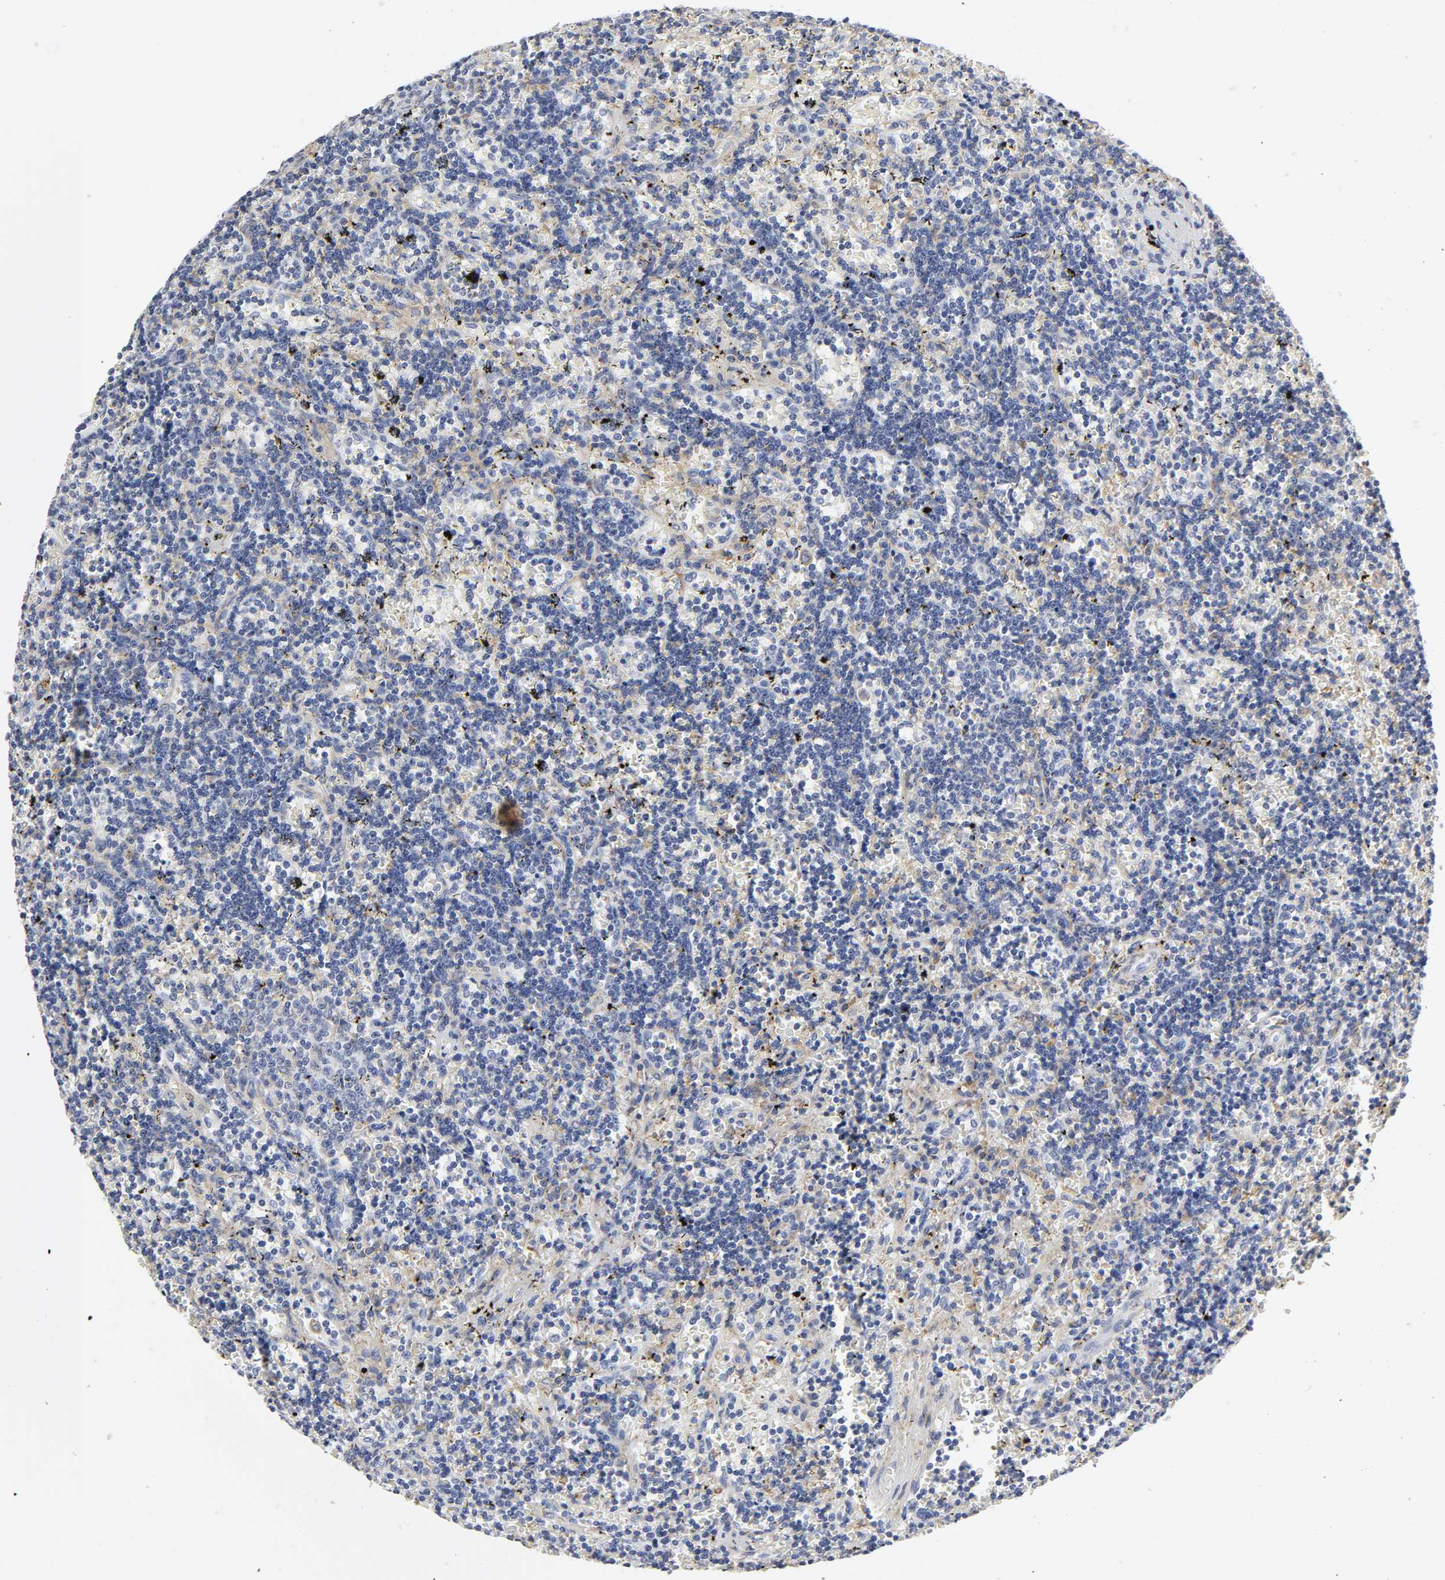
{"staining": {"intensity": "negative", "quantity": "none", "location": "none"}, "tissue": "lymphoma", "cell_type": "Tumor cells", "image_type": "cancer", "snomed": [{"axis": "morphology", "description": "Malignant lymphoma, non-Hodgkin's type, Low grade"}, {"axis": "topography", "description": "Spleen"}], "caption": "Immunohistochemical staining of human lymphoma displays no significant staining in tumor cells.", "gene": "LRP1", "patient": {"sex": "male", "age": 60}}